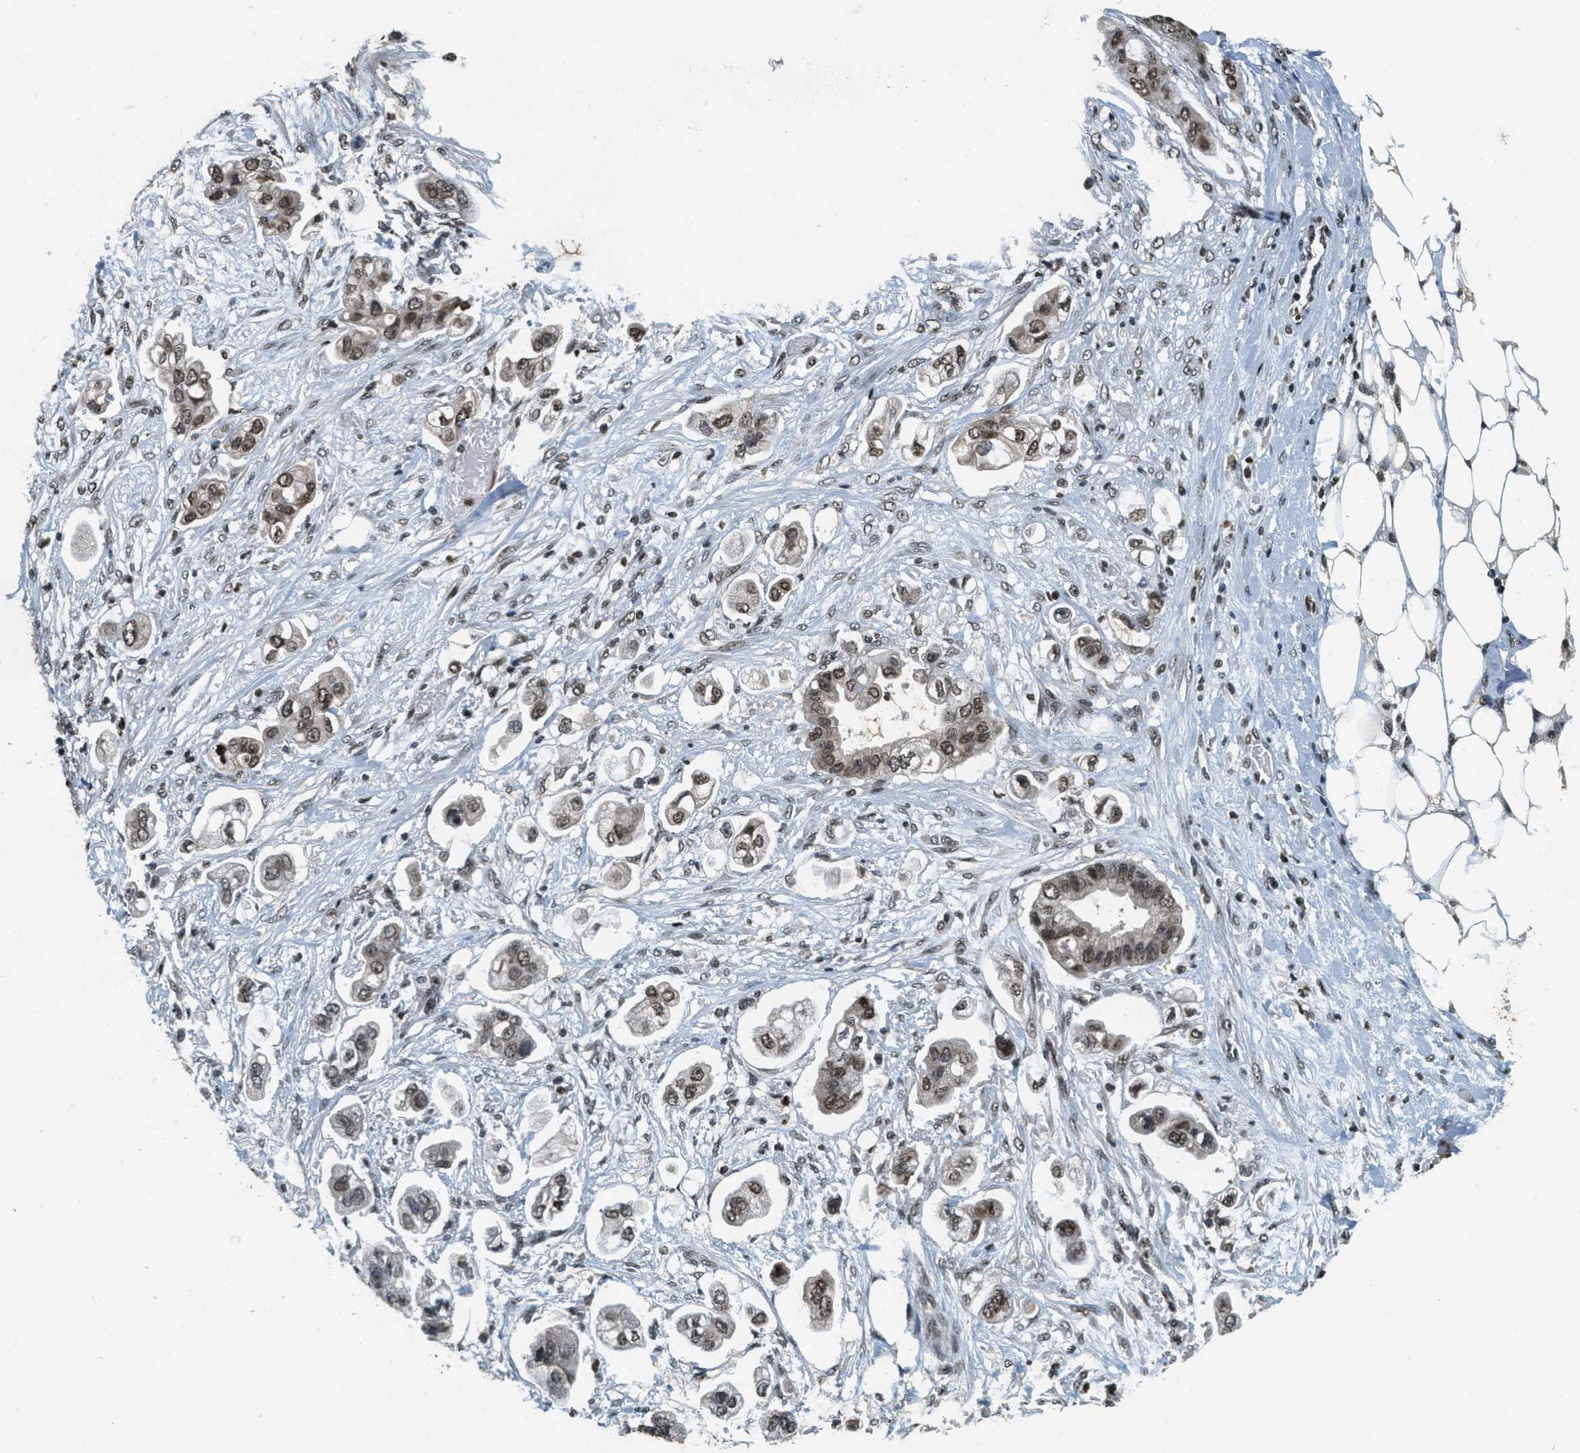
{"staining": {"intensity": "moderate", "quantity": ">75%", "location": "nuclear"}, "tissue": "stomach cancer", "cell_type": "Tumor cells", "image_type": "cancer", "snomed": [{"axis": "morphology", "description": "Adenocarcinoma, NOS"}, {"axis": "topography", "description": "Stomach"}], "caption": "Tumor cells reveal moderate nuclear positivity in about >75% of cells in adenocarcinoma (stomach).", "gene": "LDB2", "patient": {"sex": "male", "age": 62}}